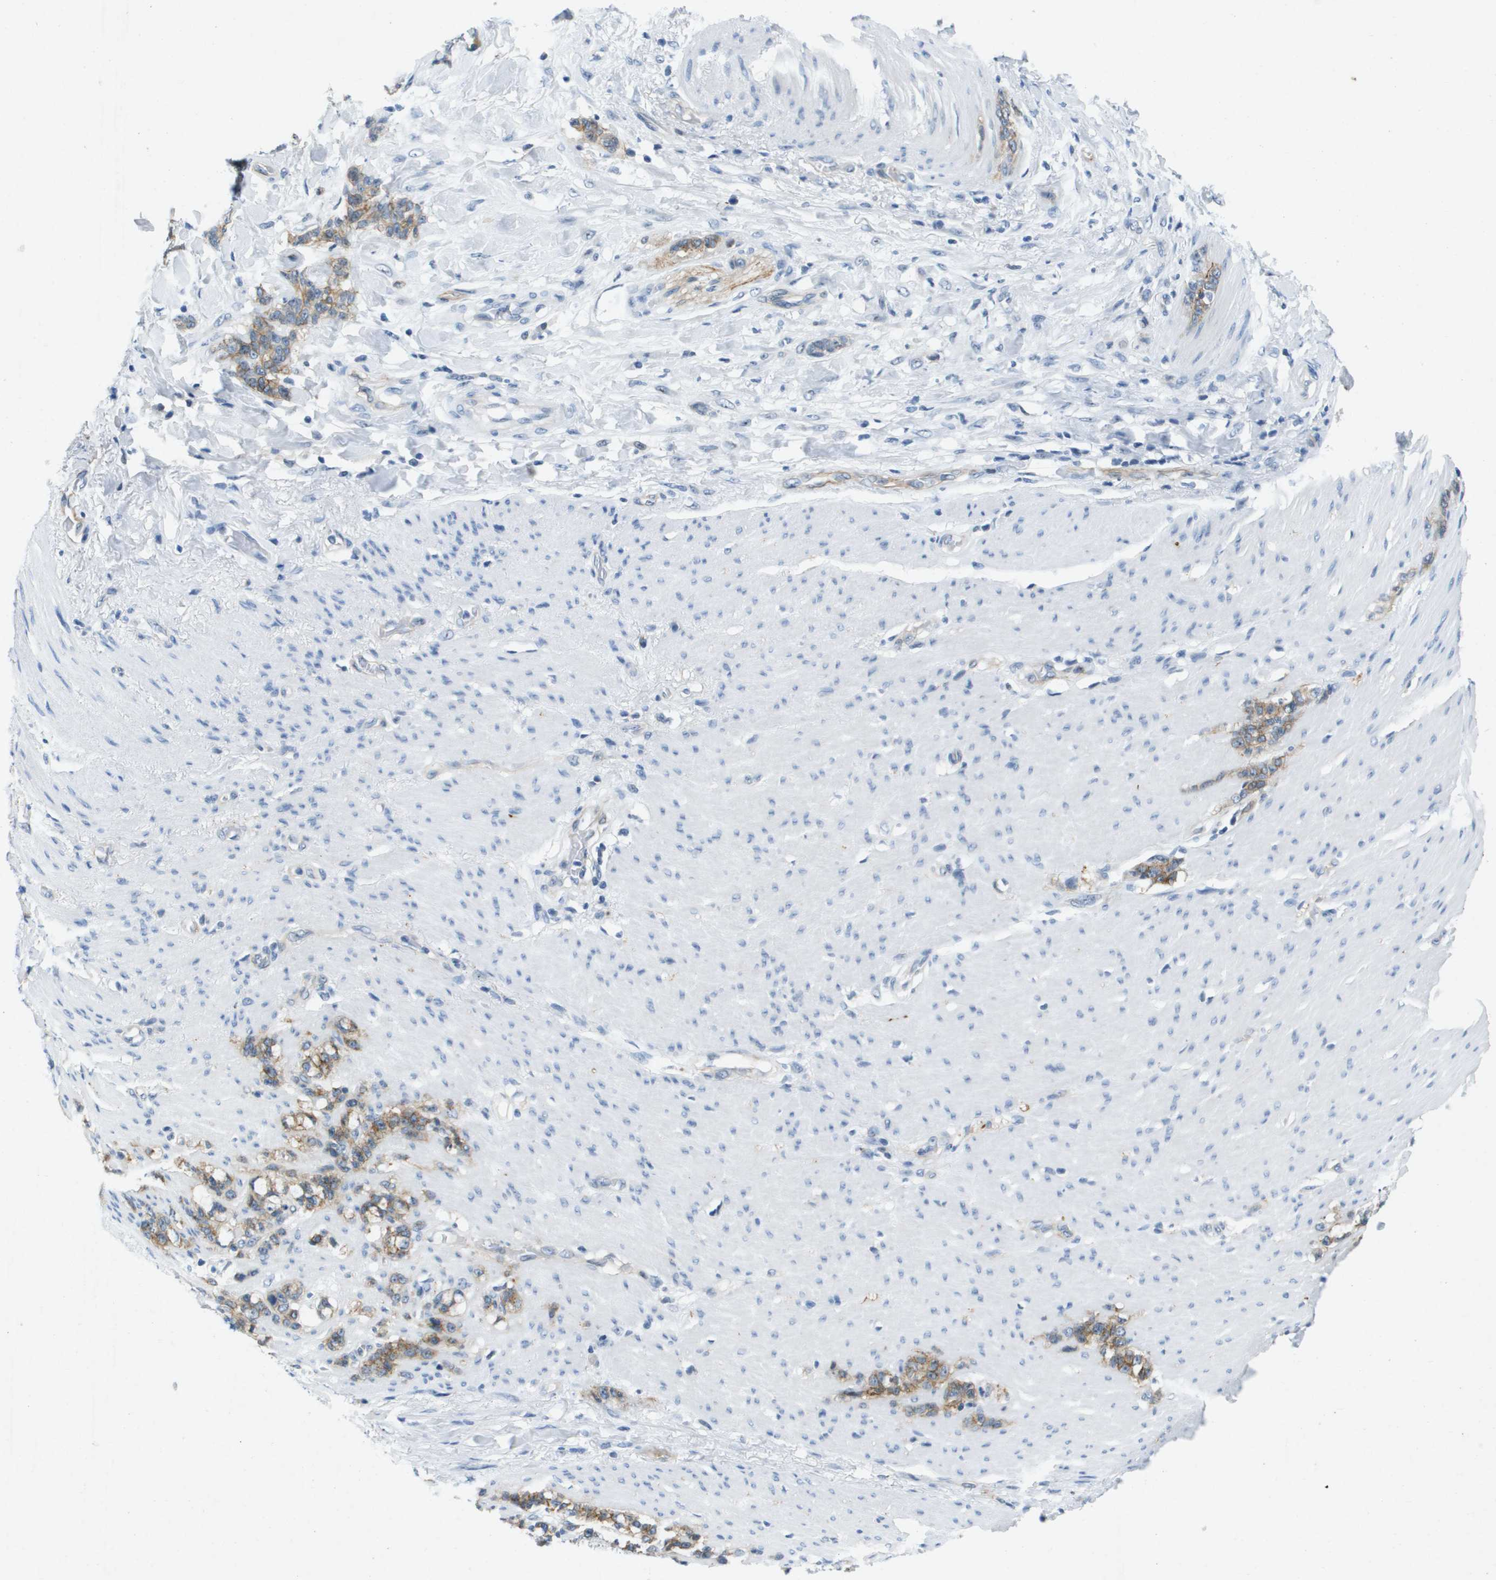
{"staining": {"intensity": "moderate", "quantity": "25%-75%", "location": "cytoplasmic/membranous"}, "tissue": "stomach cancer", "cell_type": "Tumor cells", "image_type": "cancer", "snomed": [{"axis": "morphology", "description": "Adenocarcinoma, NOS"}, {"axis": "topography", "description": "Stomach, lower"}], "caption": "Tumor cells show moderate cytoplasmic/membranous staining in about 25%-75% of cells in stomach cancer (adenocarcinoma).", "gene": "ITGA6", "patient": {"sex": "male", "age": 88}}